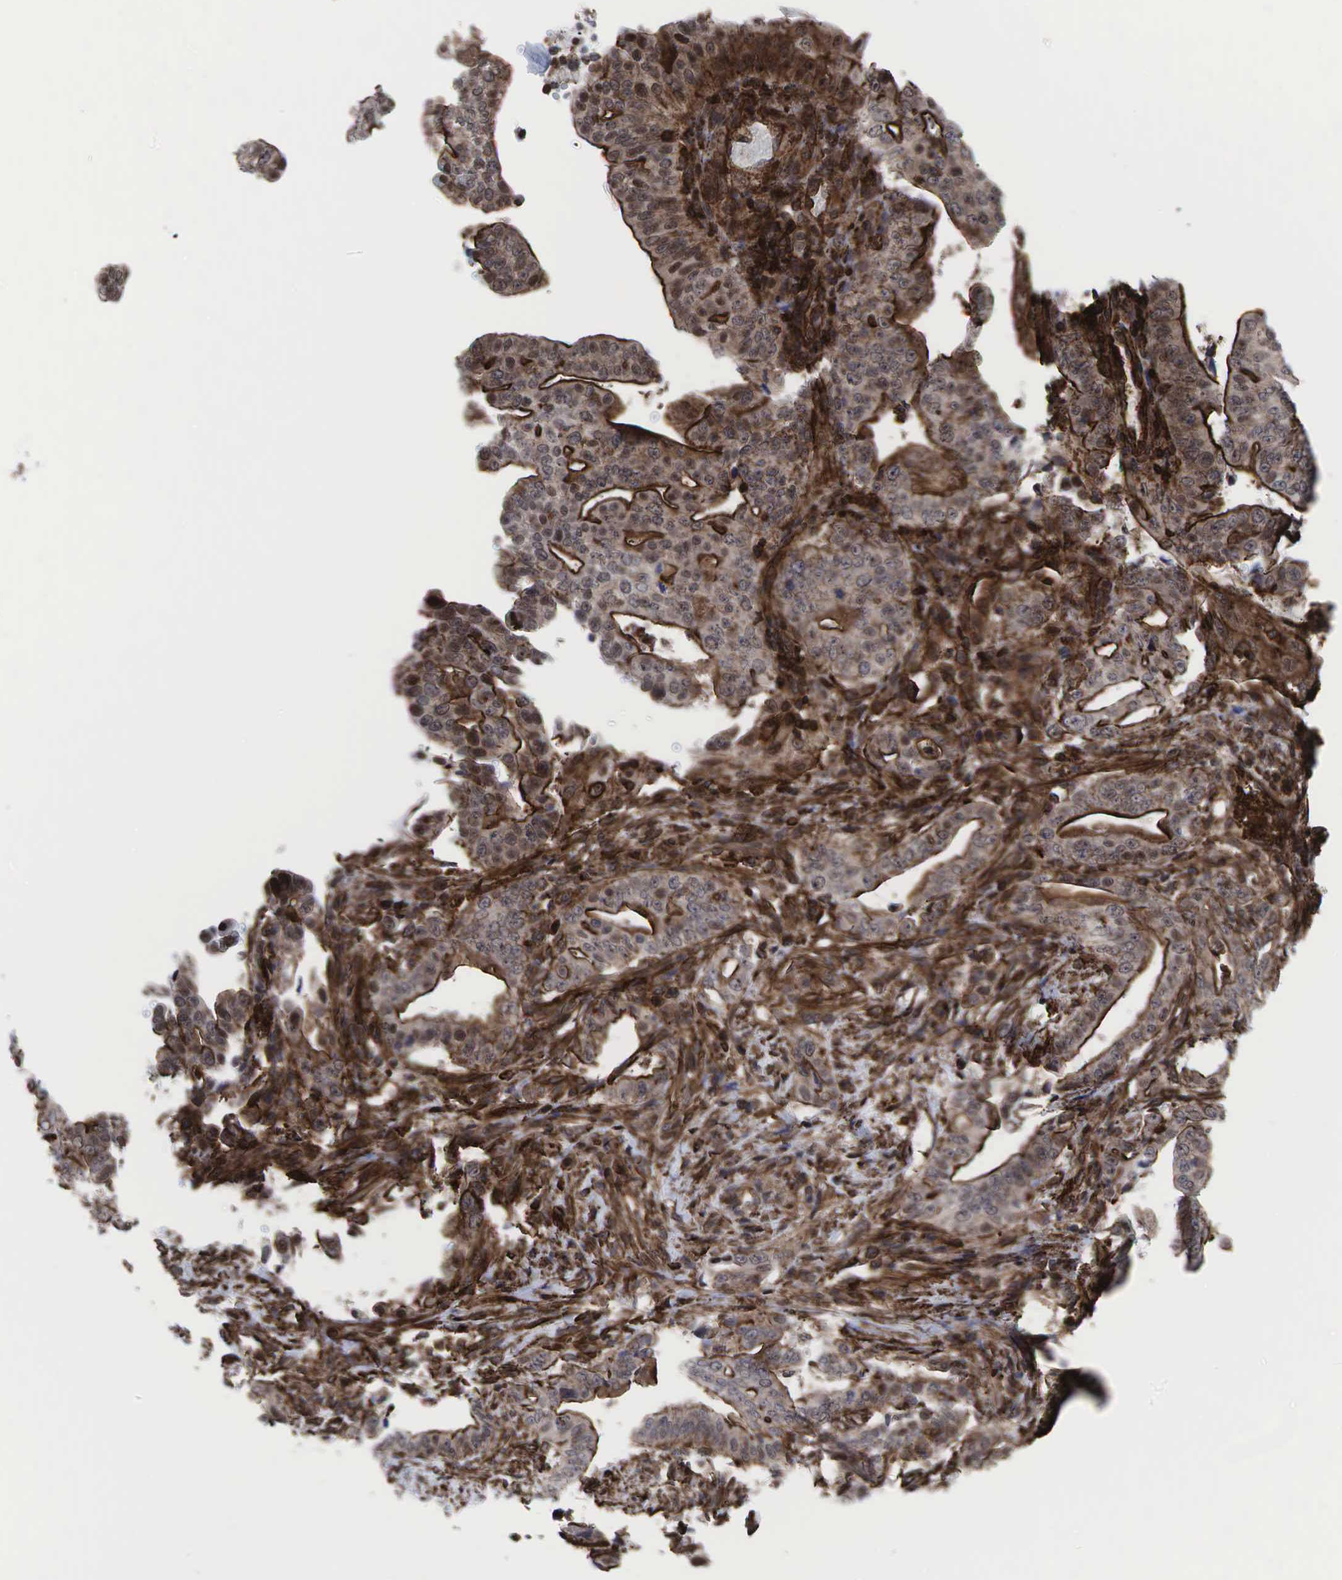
{"staining": {"intensity": "moderate", "quantity": ">75%", "location": "cytoplasmic/membranous"}, "tissue": "stomach cancer", "cell_type": "Tumor cells", "image_type": "cancer", "snomed": [{"axis": "morphology", "description": "Adenocarcinoma, NOS"}, {"axis": "topography", "description": "Stomach"}], "caption": "Protein staining exhibits moderate cytoplasmic/membranous expression in about >75% of tumor cells in stomach adenocarcinoma.", "gene": "GPRASP1", "patient": {"sex": "female", "age": 76}}